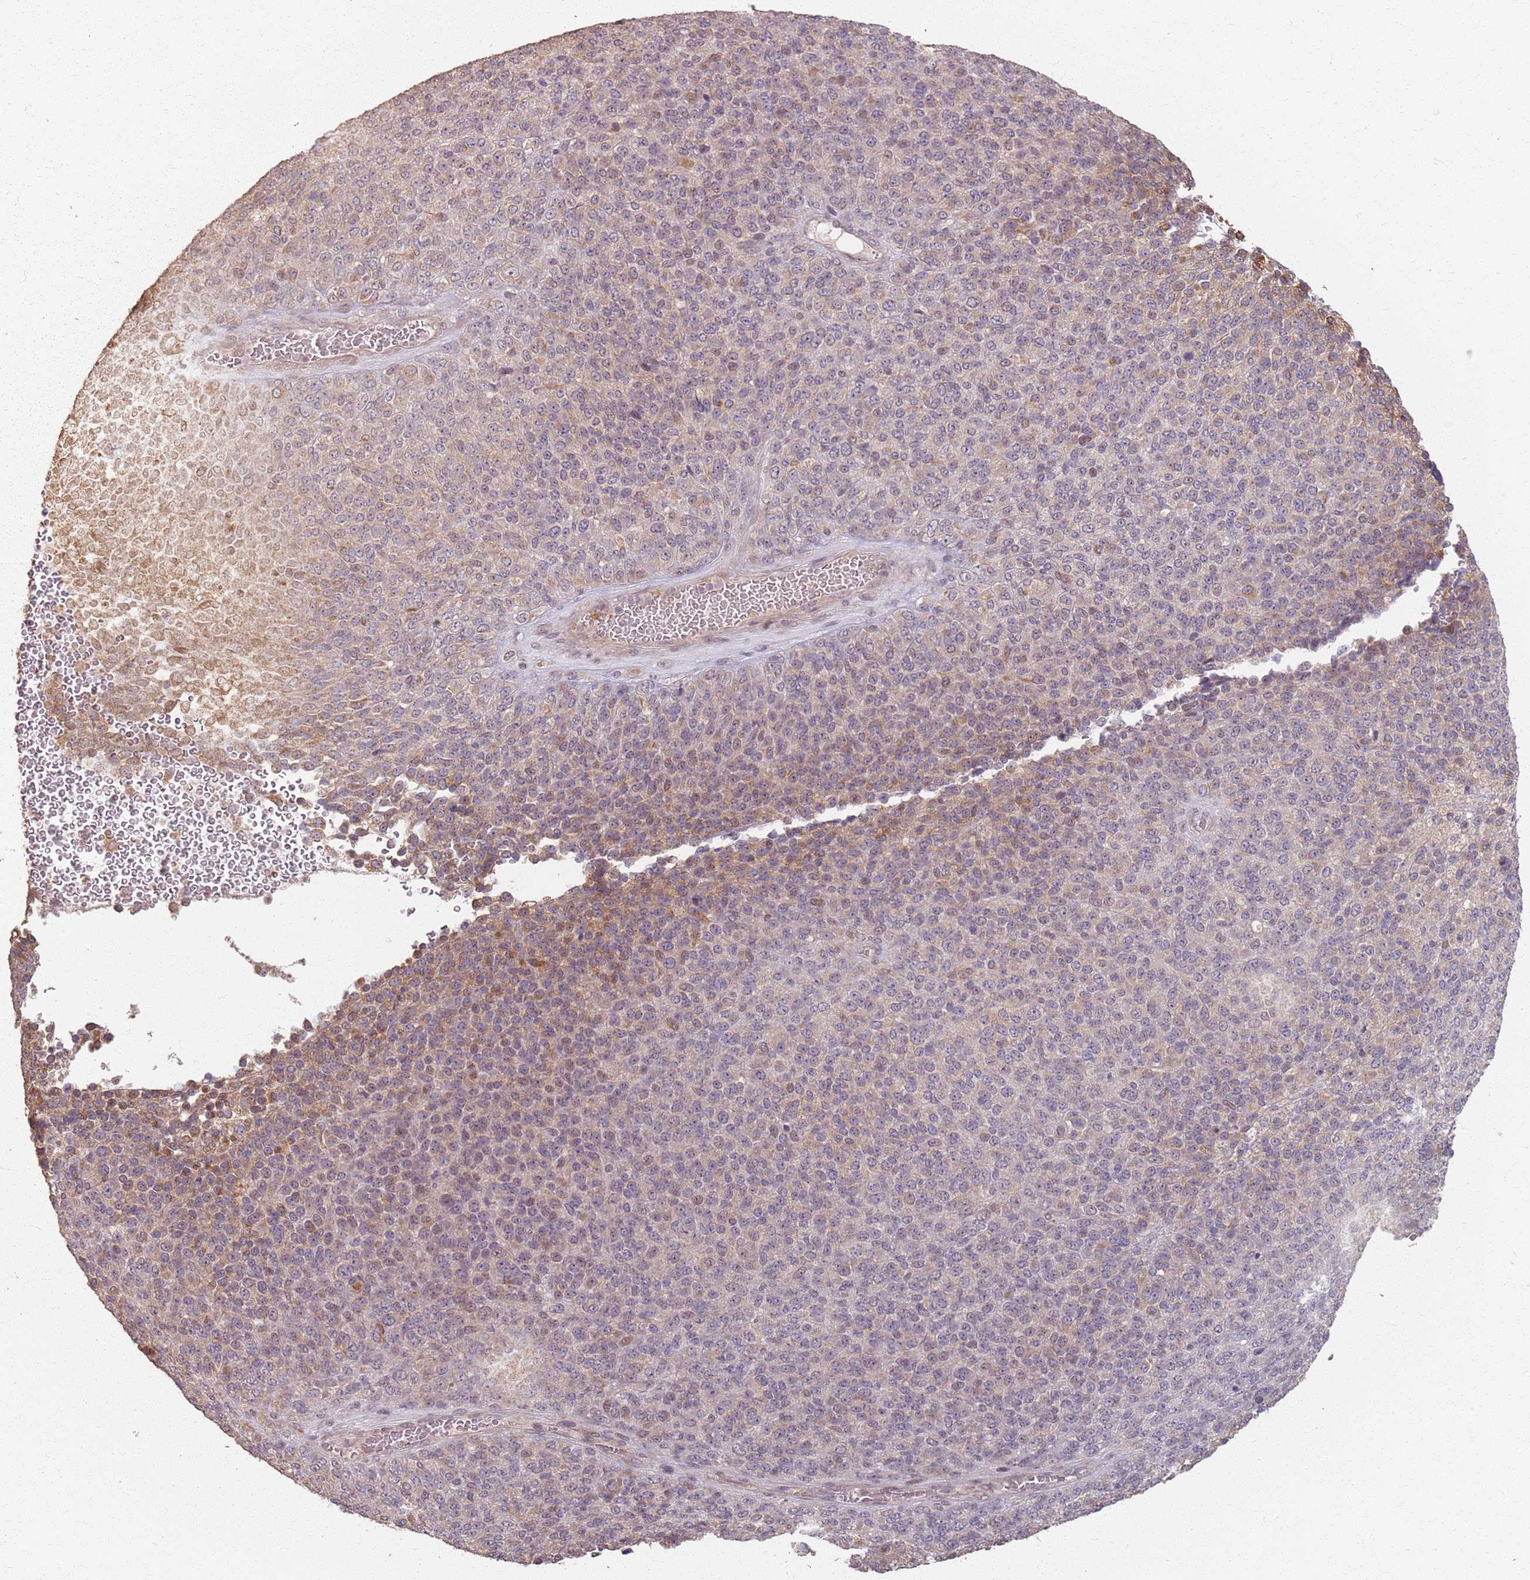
{"staining": {"intensity": "weak", "quantity": "<25%", "location": "cytoplasmic/membranous"}, "tissue": "melanoma", "cell_type": "Tumor cells", "image_type": "cancer", "snomed": [{"axis": "morphology", "description": "Malignant melanoma, Metastatic site"}, {"axis": "topography", "description": "Brain"}], "caption": "Immunohistochemical staining of malignant melanoma (metastatic site) displays no significant staining in tumor cells.", "gene": "CCDC168", "patient": {"sex": "female", "age": 56}}